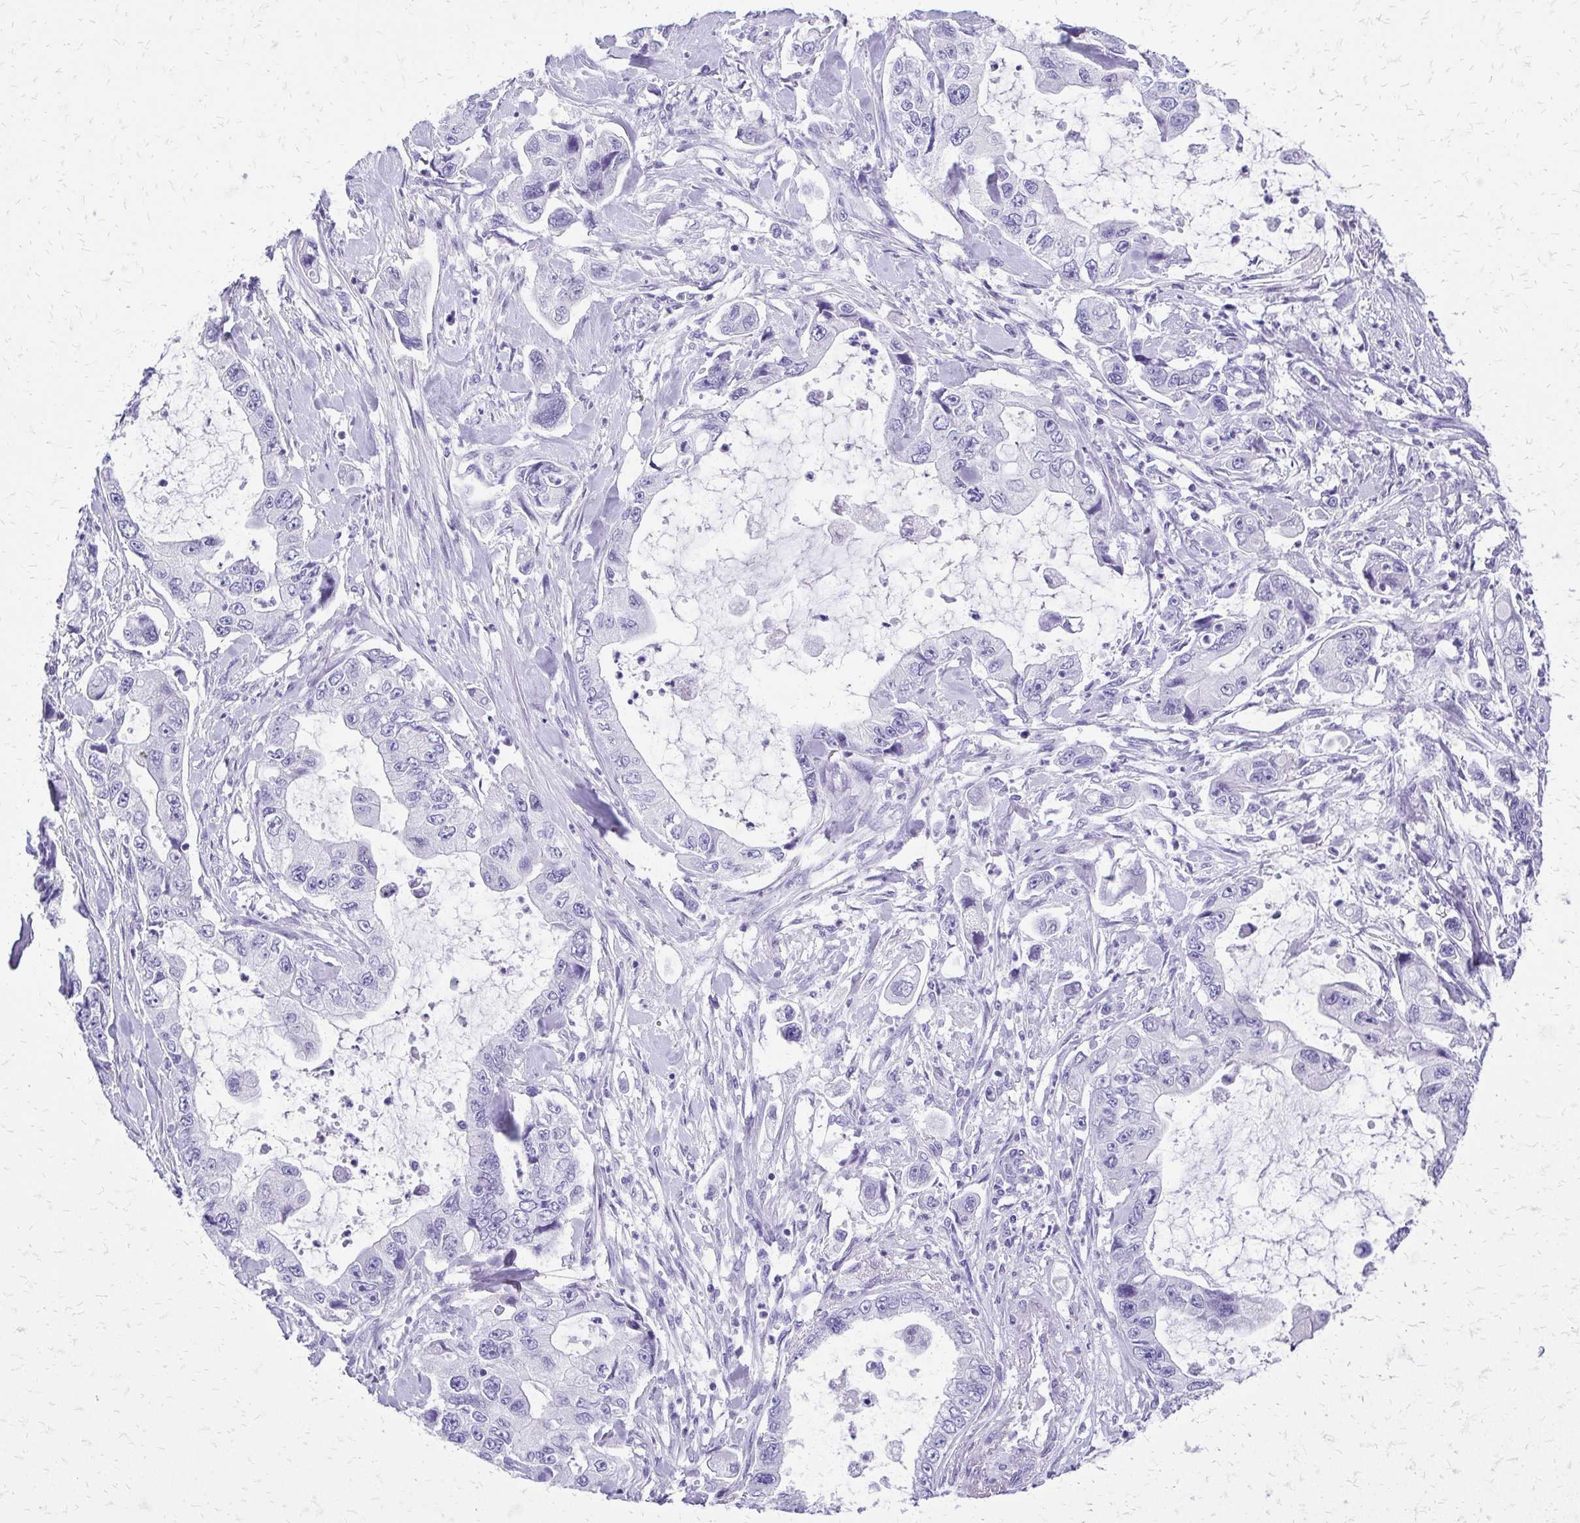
{"staining": {"intensity": "negative", "quantity": "none", "location": "none"}, "tissue": "stomach cancer", "cell_type": "Tumor cells", "image_type": "cancer", "snomed": [{"axis": "morphology", "description": "Adenocarcinoma, NOS"}, {"axis": "topography", "description": "Pancreas"}, {"axis": "topography", "description": "Stomach, upper"}, {"axis": "topography", "description": "Stomach"}], "caption": "Immunohistochemical staining of human stomach adenocarcinoma demonstrates no significant expression in tumor cells.", "gene": "SLC32A1", "patient": {"sex": "male", "age": 77}}